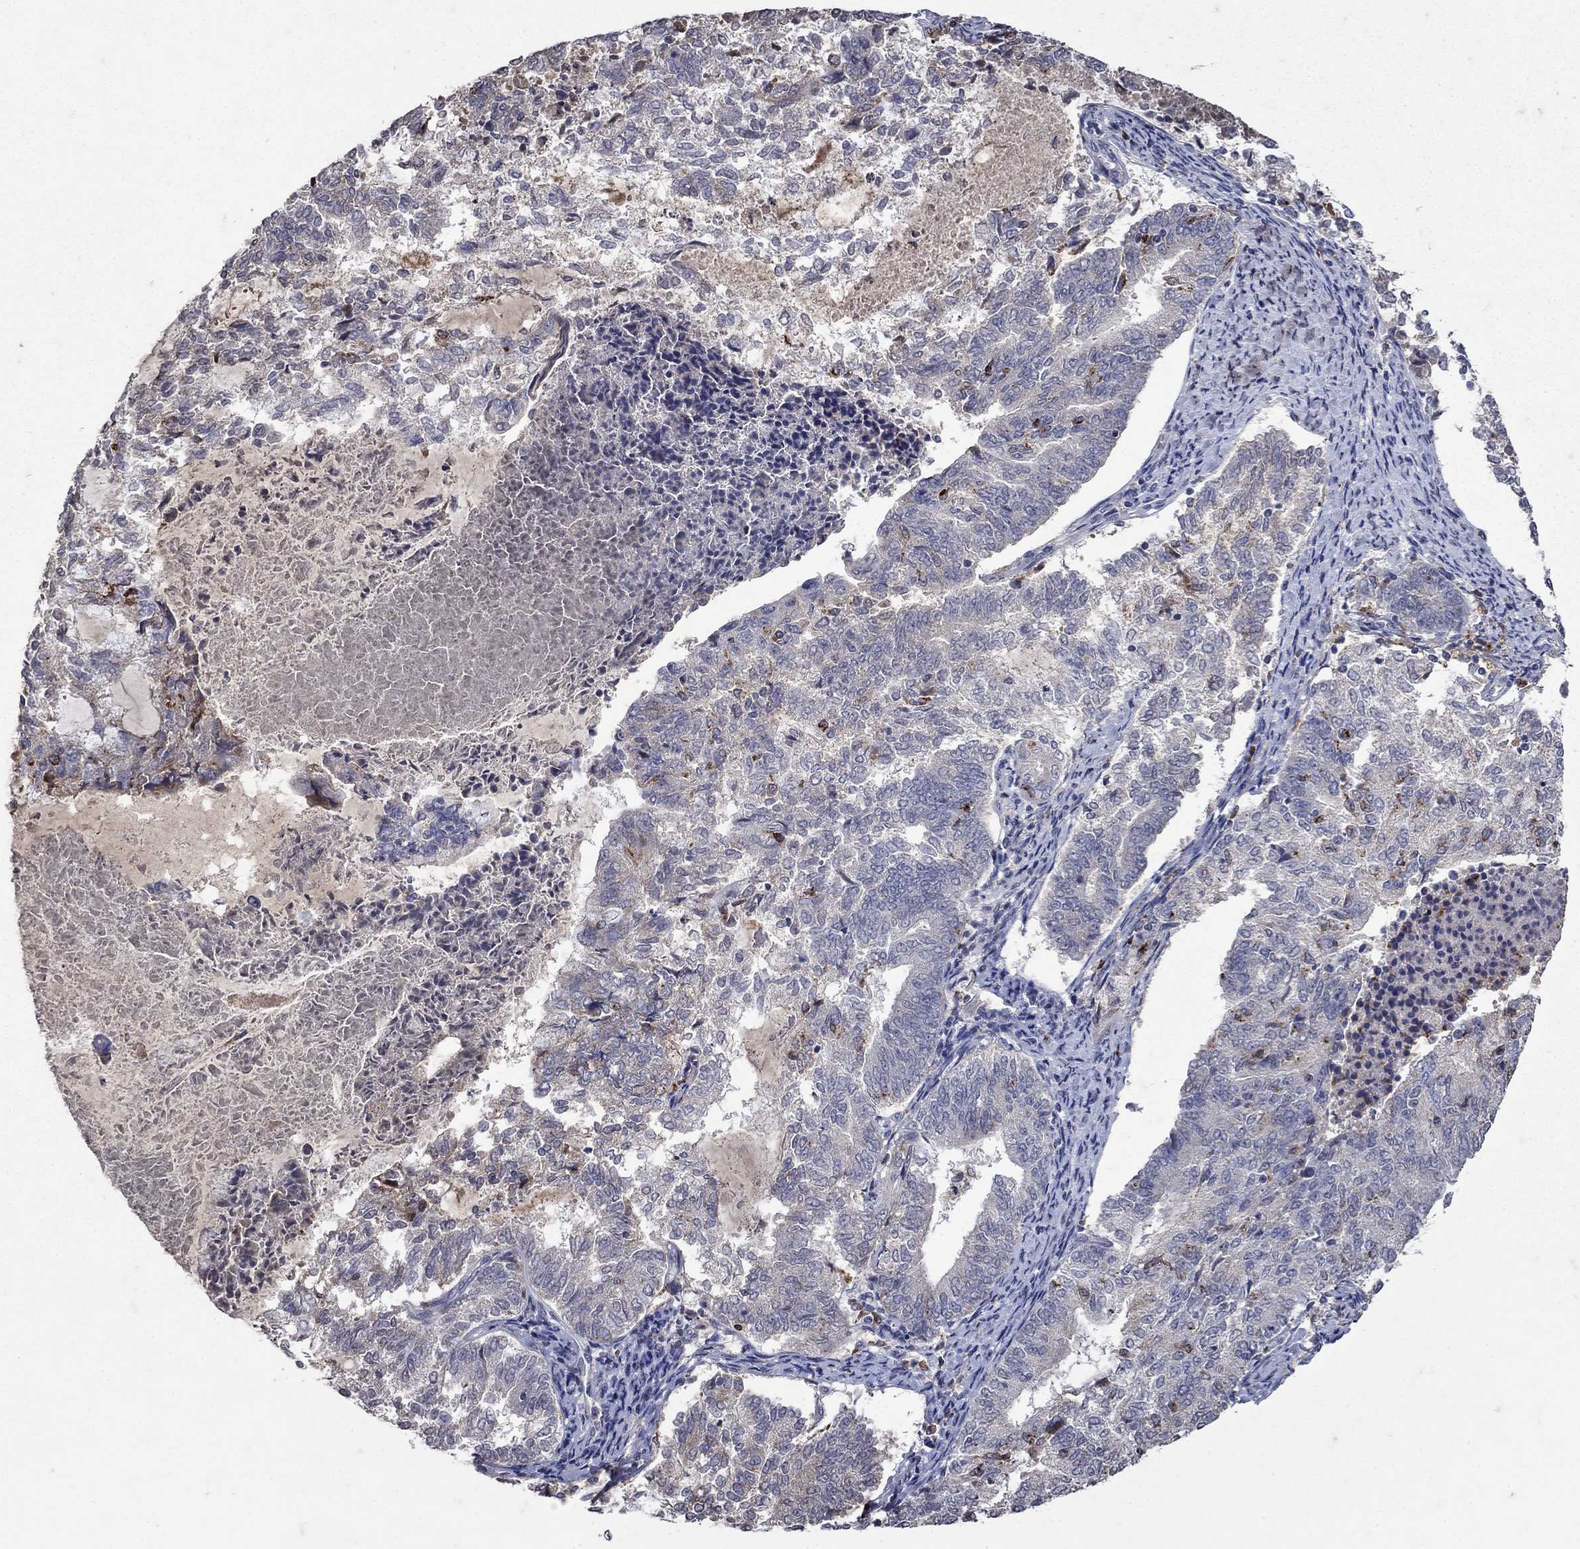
{"staining": {"intensity": "negative", "quantity": "none", "location": "none"}, "tissue": "endometrial cancer", "cell_type": "Tumor cells", "image_type": "cancer", "snomed": [{"axis": "morphology", "description": "Adenocarcinoma, NOS"}, {"axis": "topography", "description": "Endometrium"}], "caption": "Immunohistochemistry (IHC) photomicrograph of neoplastic tissue: human endometrial cancer (adenocarcinoma) stained with DAB (3,3'-diaminobenzidine) reveals no significant protein positivity in tumor cells.", "gene": "NPC2", "patient": {"sex": "female", "age": 65}}